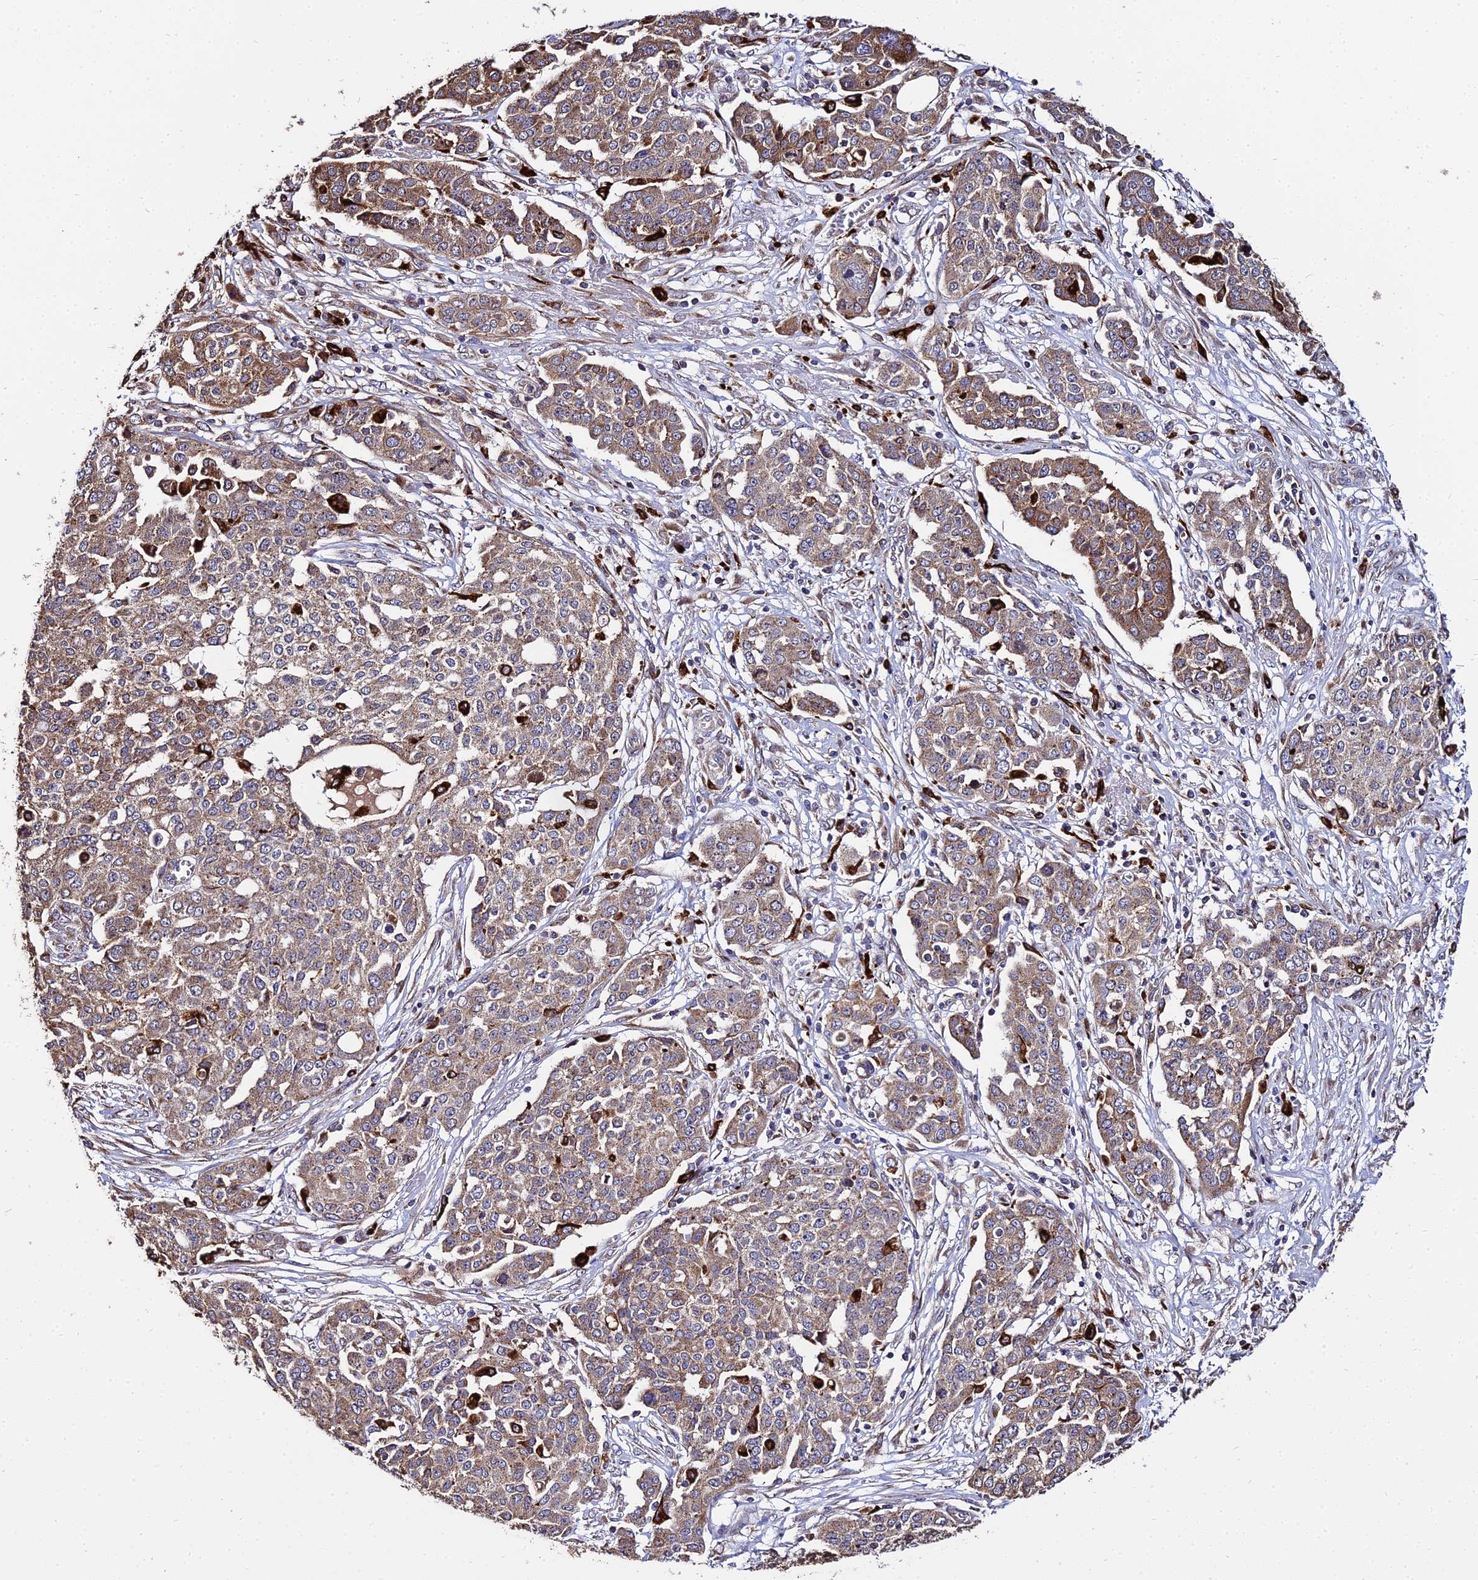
{"staining": {"intensity": "moderate", "quantity": ">75%", "location": "cytoplasmic/membranous"}, "tissue": "ovarian cancer", "cell_type": "Tumor cells", "image_type": "cancer", "snomed": [{"axis": "morphology", "description": "Cystadenocarcinoma, serous, NOS"}, {"axis": "topography", "description": "Soft tissue"}, {"axis": "topography", "description": "Ovary"}], "caption": "IHC image of neoplastic tissue: human ovarian cancer stained using immunohistochemistry displays medium levels of moderate protein expression localized specifically in the cytoplasmic/membranous of tumor cells, appearing as a cytoplasmic/membranous brown color.", "gene": "PEX19", "patient": {"sex": "female", "age": 57}}